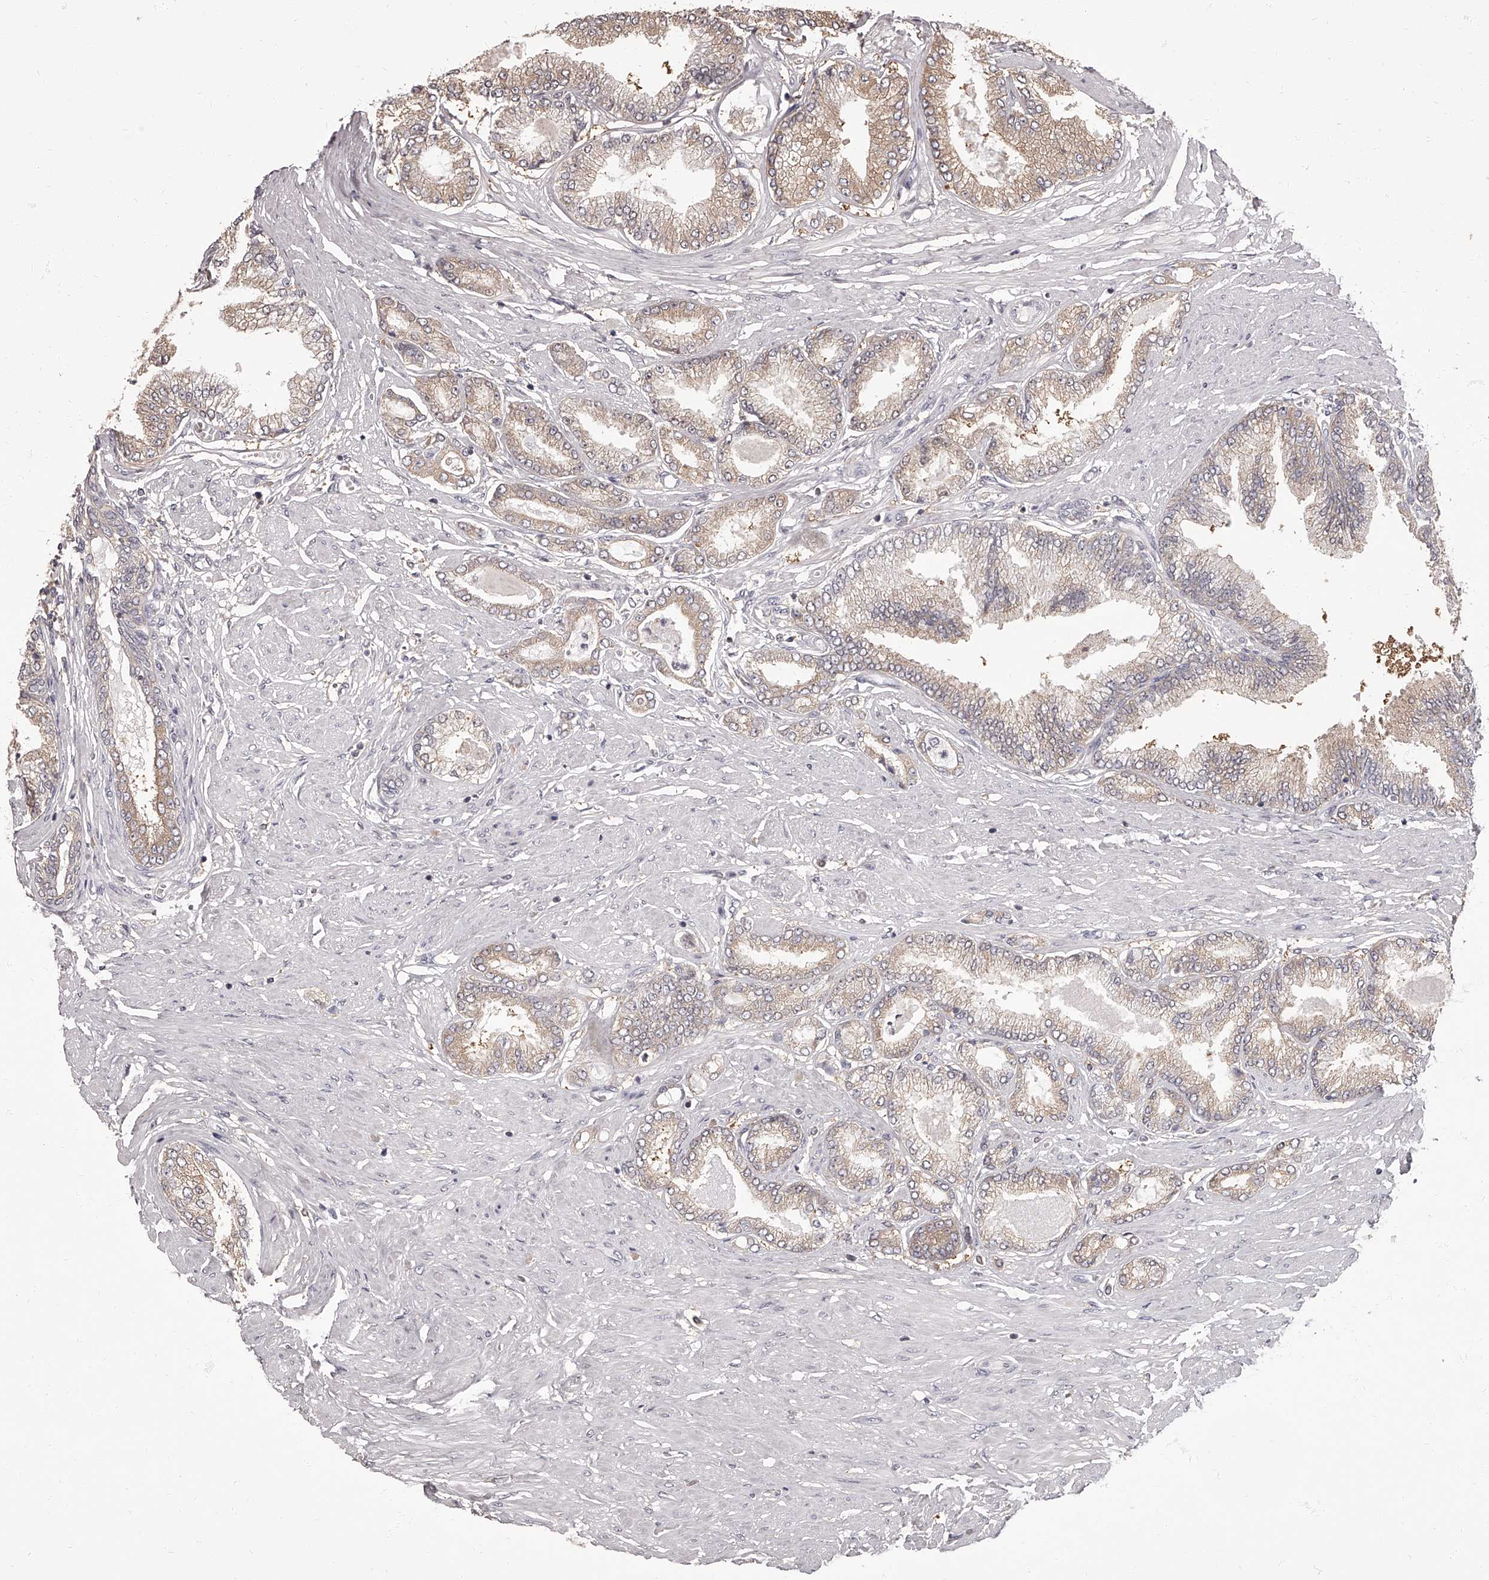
{"staining": {"intensity": "weak", "quantity": "25%-75%", "location": "cytoplasmic/membranous"}, "tissue": "prostate cancer", "cell_type": "Tumor cells", "image_type": "cancer", "snomed": [{"axis": "morphology", "description": "Adenocarcinoma, Low grade"}, {"axis": "topography", "description": "Prostate"}], "caption": "Immunohistochemical staining of low-grade adenocarcinoma (prostate) shows low levels of weak cytoplasmic/membranous protein expression in about 25%-75% of tumor cells. The staining is performed using DAB brown chromogen to label protein expression. The nuclei are counter-stained blue using hematoxylin.", "gene": "APEH", "patient": {"sex": "male", "age": 63}}